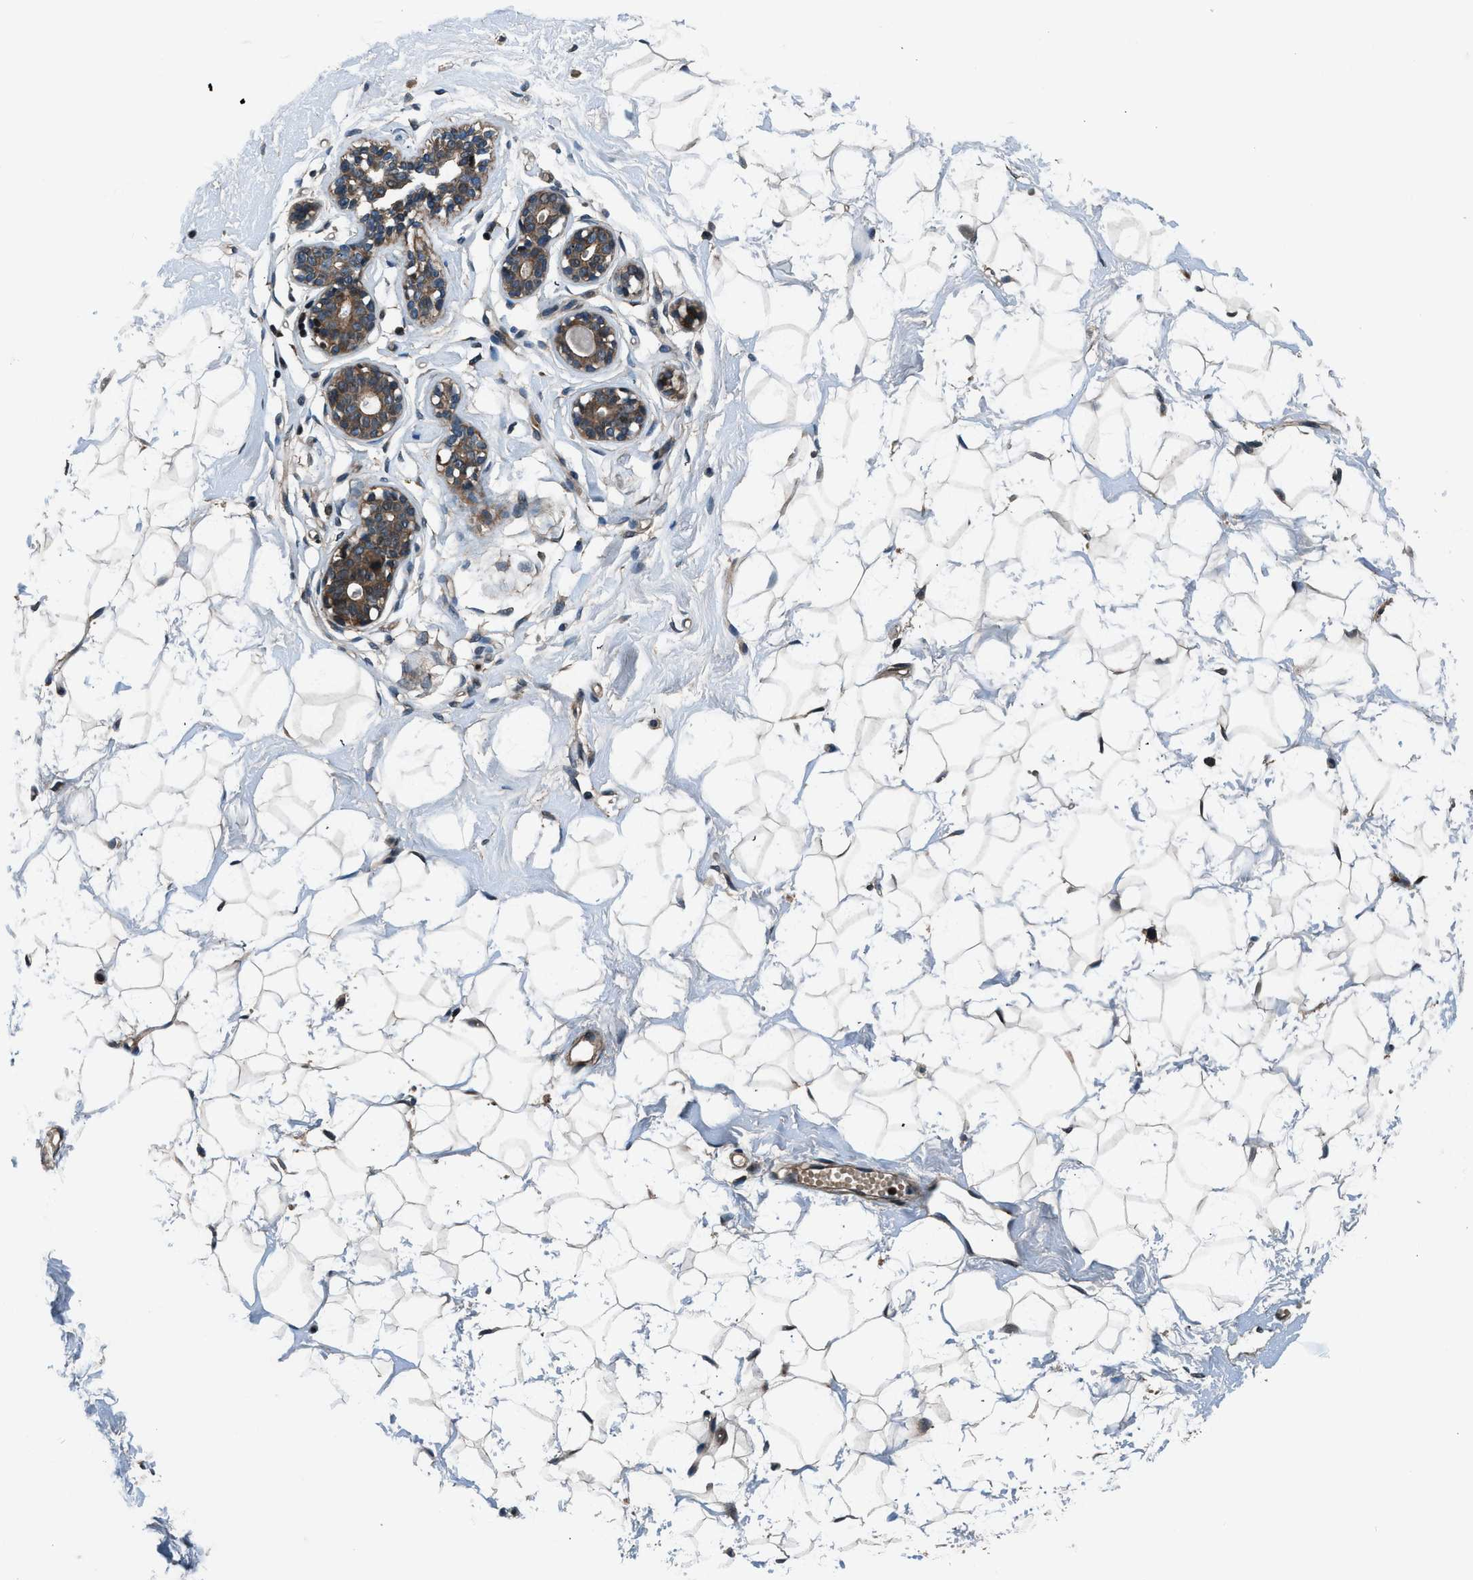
{"staining": {"intensity": "moderate", "quantity": ">75%", "location": "cytoplasmic/membranous"}, "tissue": "breast", "cell_type": "Adipocytes", "image_type": "normal", "snomed": [{"axis": "morphology", "description": "Normal tissue, NOS"}, {"axis": "topography", "description": "Breast"}], "caption": "The micrograph demonstrates immunohistochemical staining of benign breast. There is moderate cytoplasmic/membranous staining is identified in about >75% of adipocytes.", "gene": "ARHGEF11", "patient": {"sex": "female", "age": 23}}